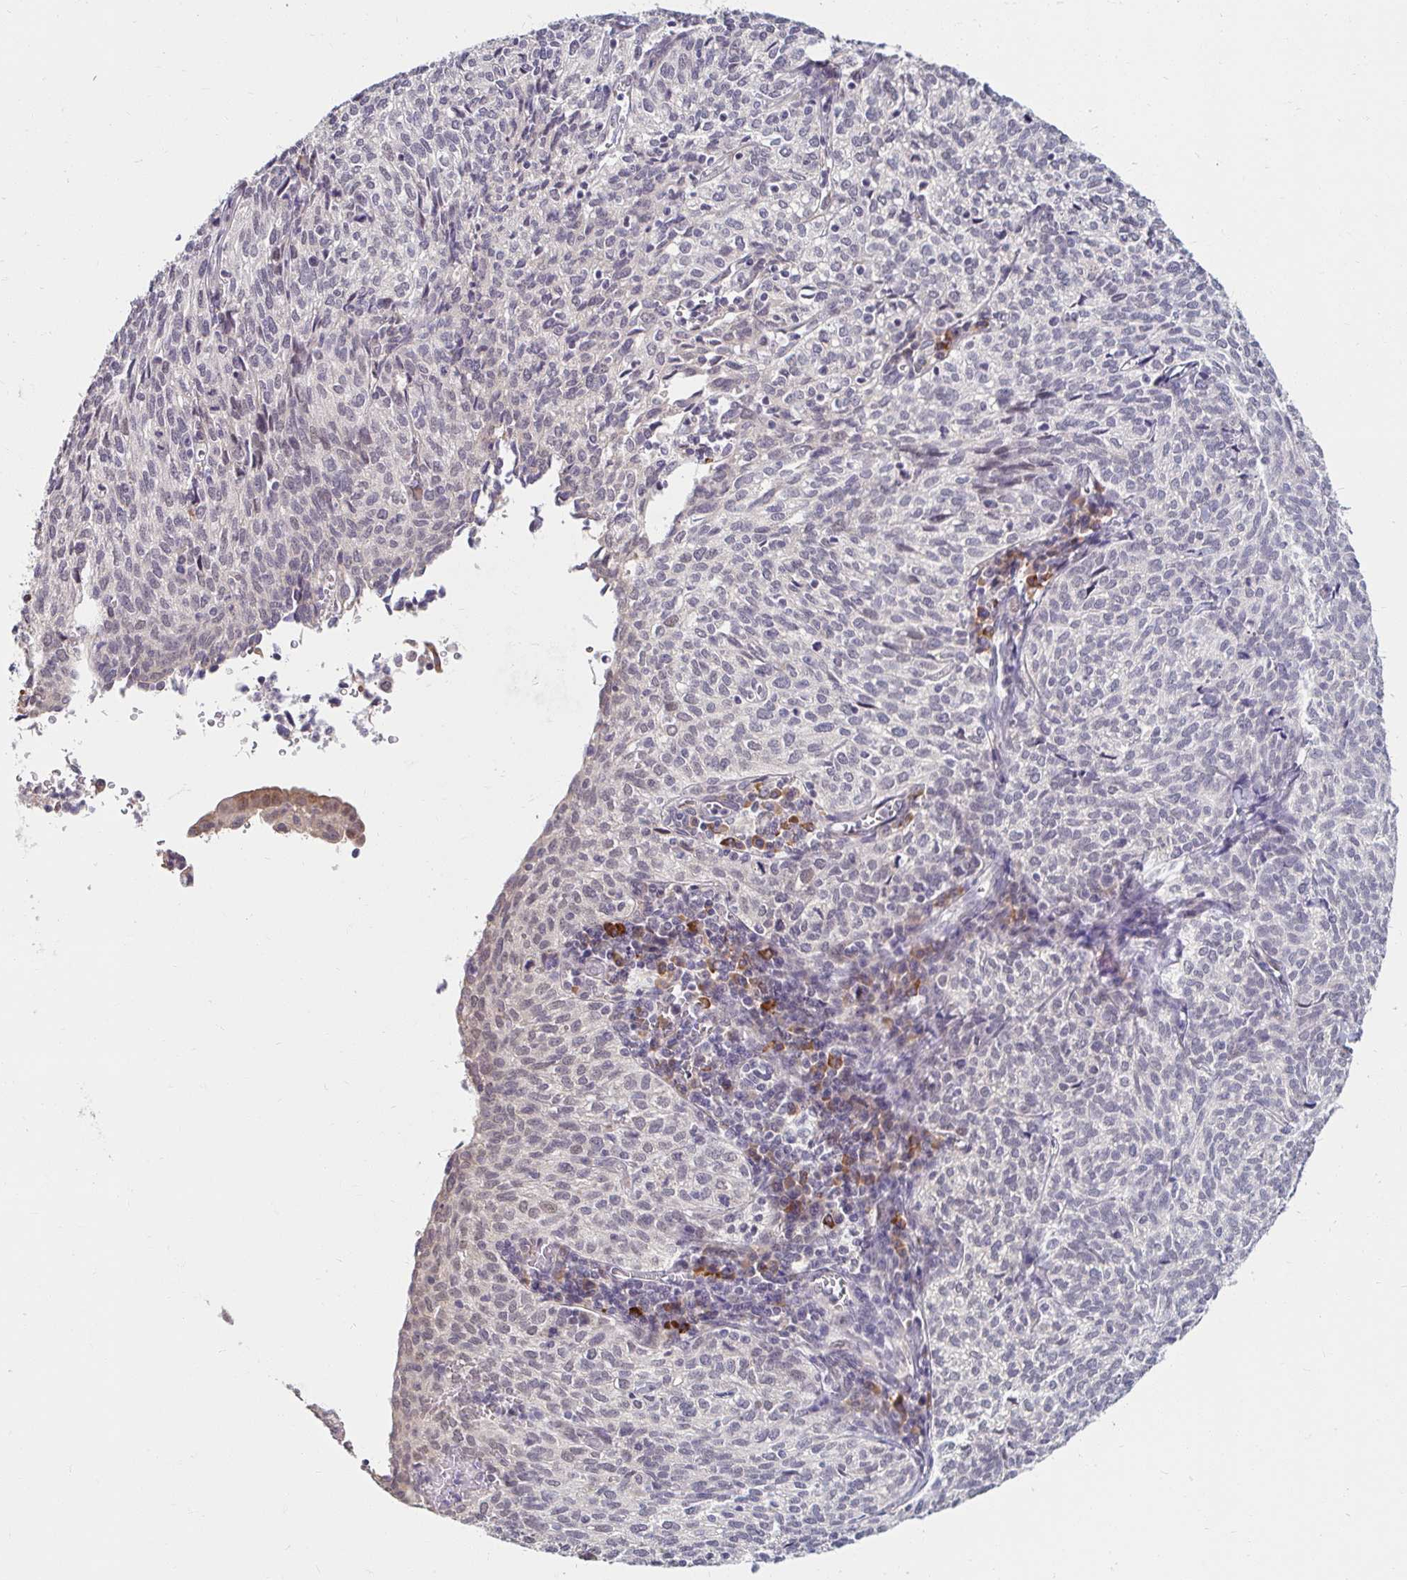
{"staining": {"intensity": "negative", "quantity": "none", "location": "none"}, "tissue": "cervical cancer", "cell_type": "Tumor cells", "image_type": "cancer", "snomed": [{"axis": "morphology", "description": "Normal tissue, NOS"}, {"axis": "morphology", "description": "Squamous cell carcinoma, NOS"}, {"axis": "topography", "description": "Vagina"}, {"axis": "topography", "description": "Cervix"}], "caption": "Immunohistochemistry of squamous cell carcinoma (cervical) reveals no positivity in tumor cells.", "gene": "DDN", "patient": {"sex": "female", "age": 45}}